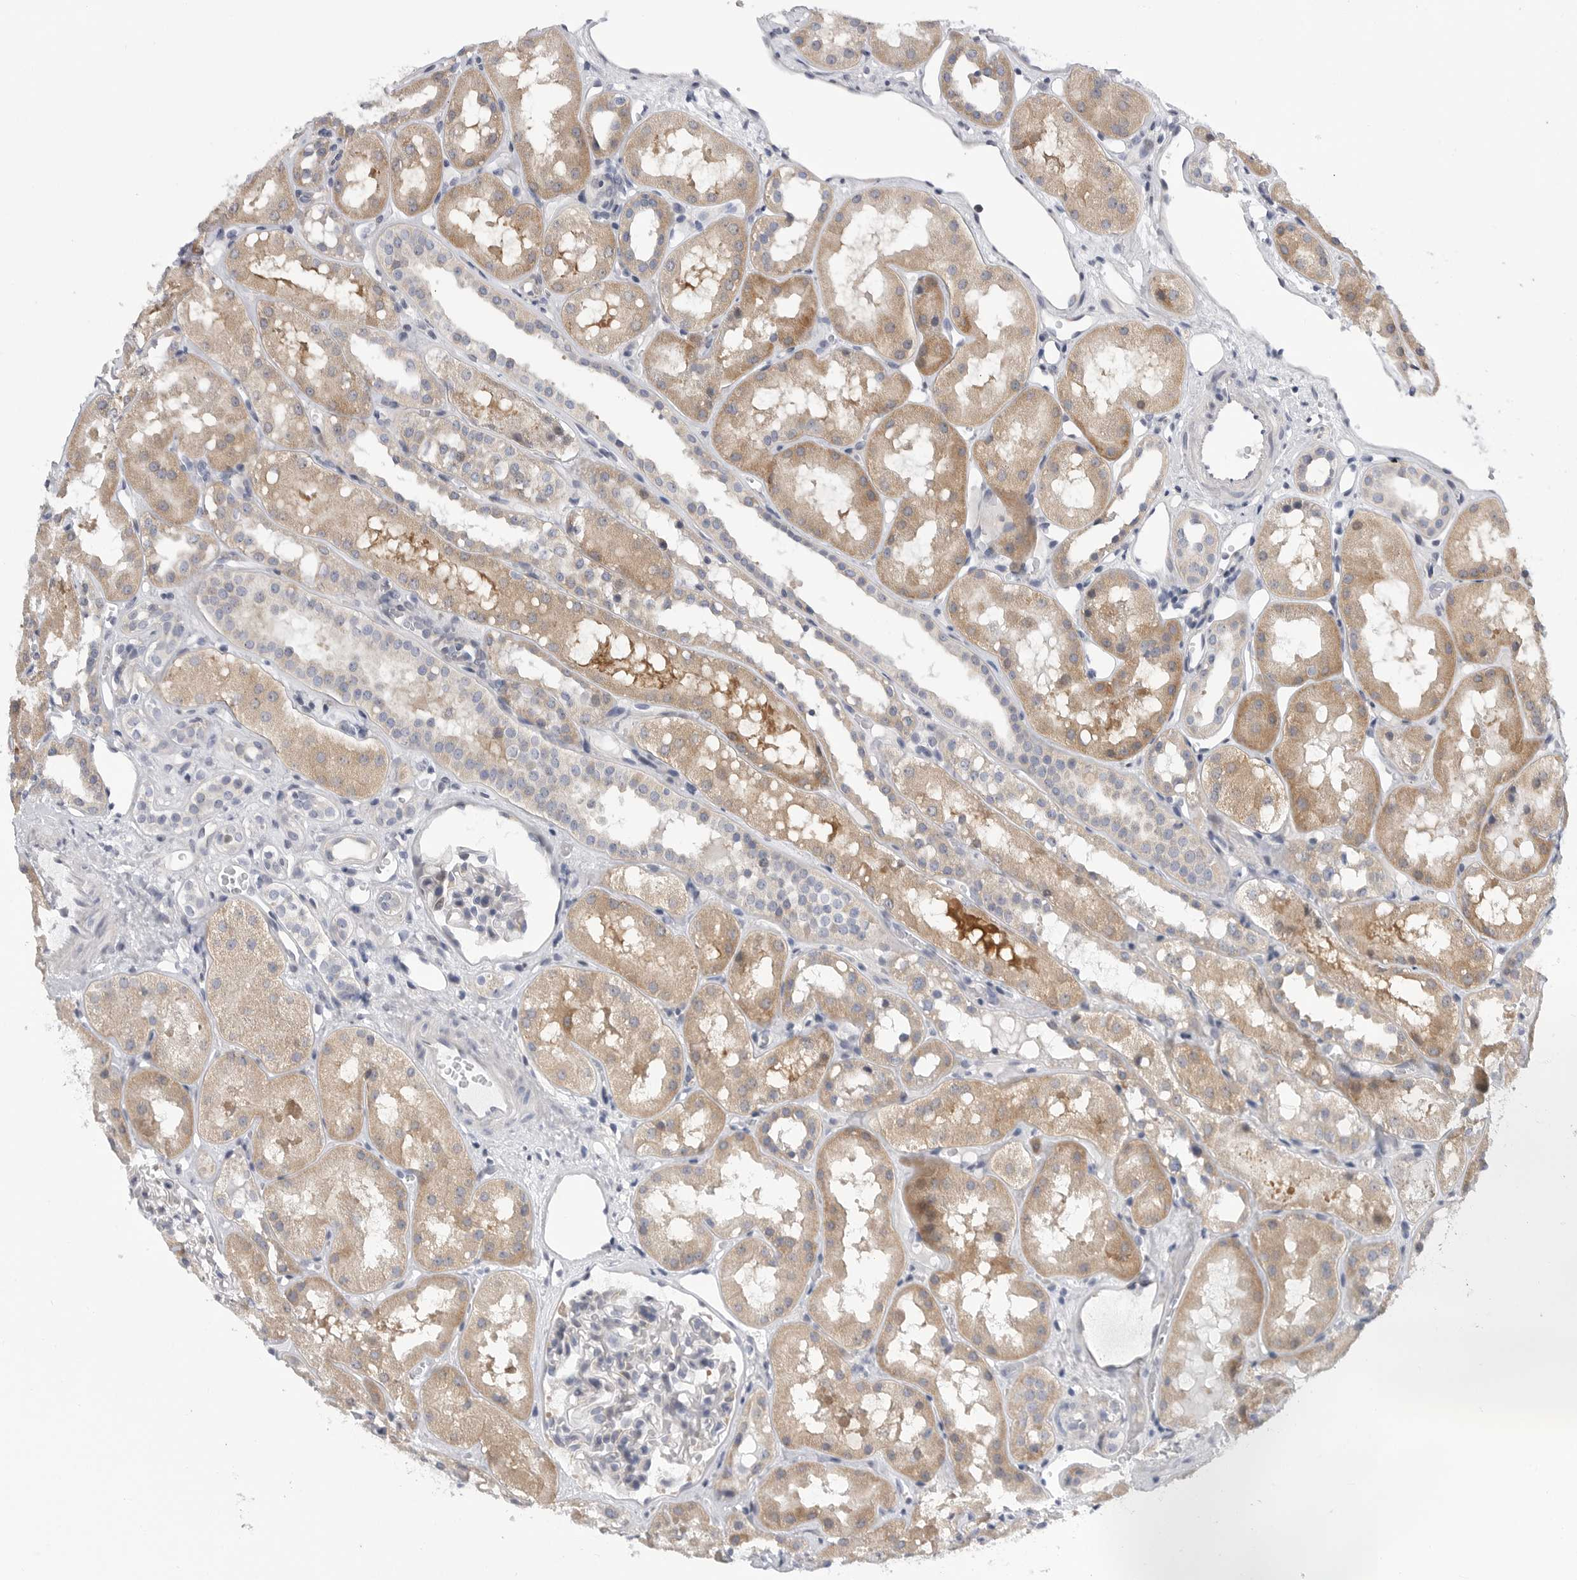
{"staining": {"intensity": "negative", "quantity": "none", "location": "none"}, "tissue": "kidney", "cell_type": "Cells in glomeruli", "image_type": "normal", "snomed": [{"axis": "morphology", "description": "Normal tissue, NOS"}, {"axis": "topography", "description": "Kidney"}], "caption": "Cells in glomeruli show no significant staining in unremarkable kidney. (Stains: DAB (3,3'-diaminobenzidine) immunohistochemistry (IHC) with hematoxylin counter stain, Microscopy: brightfield microscopy at high magnification).", "gene": "FBXO43", "patient": {"sex": "male", "age": 16}}